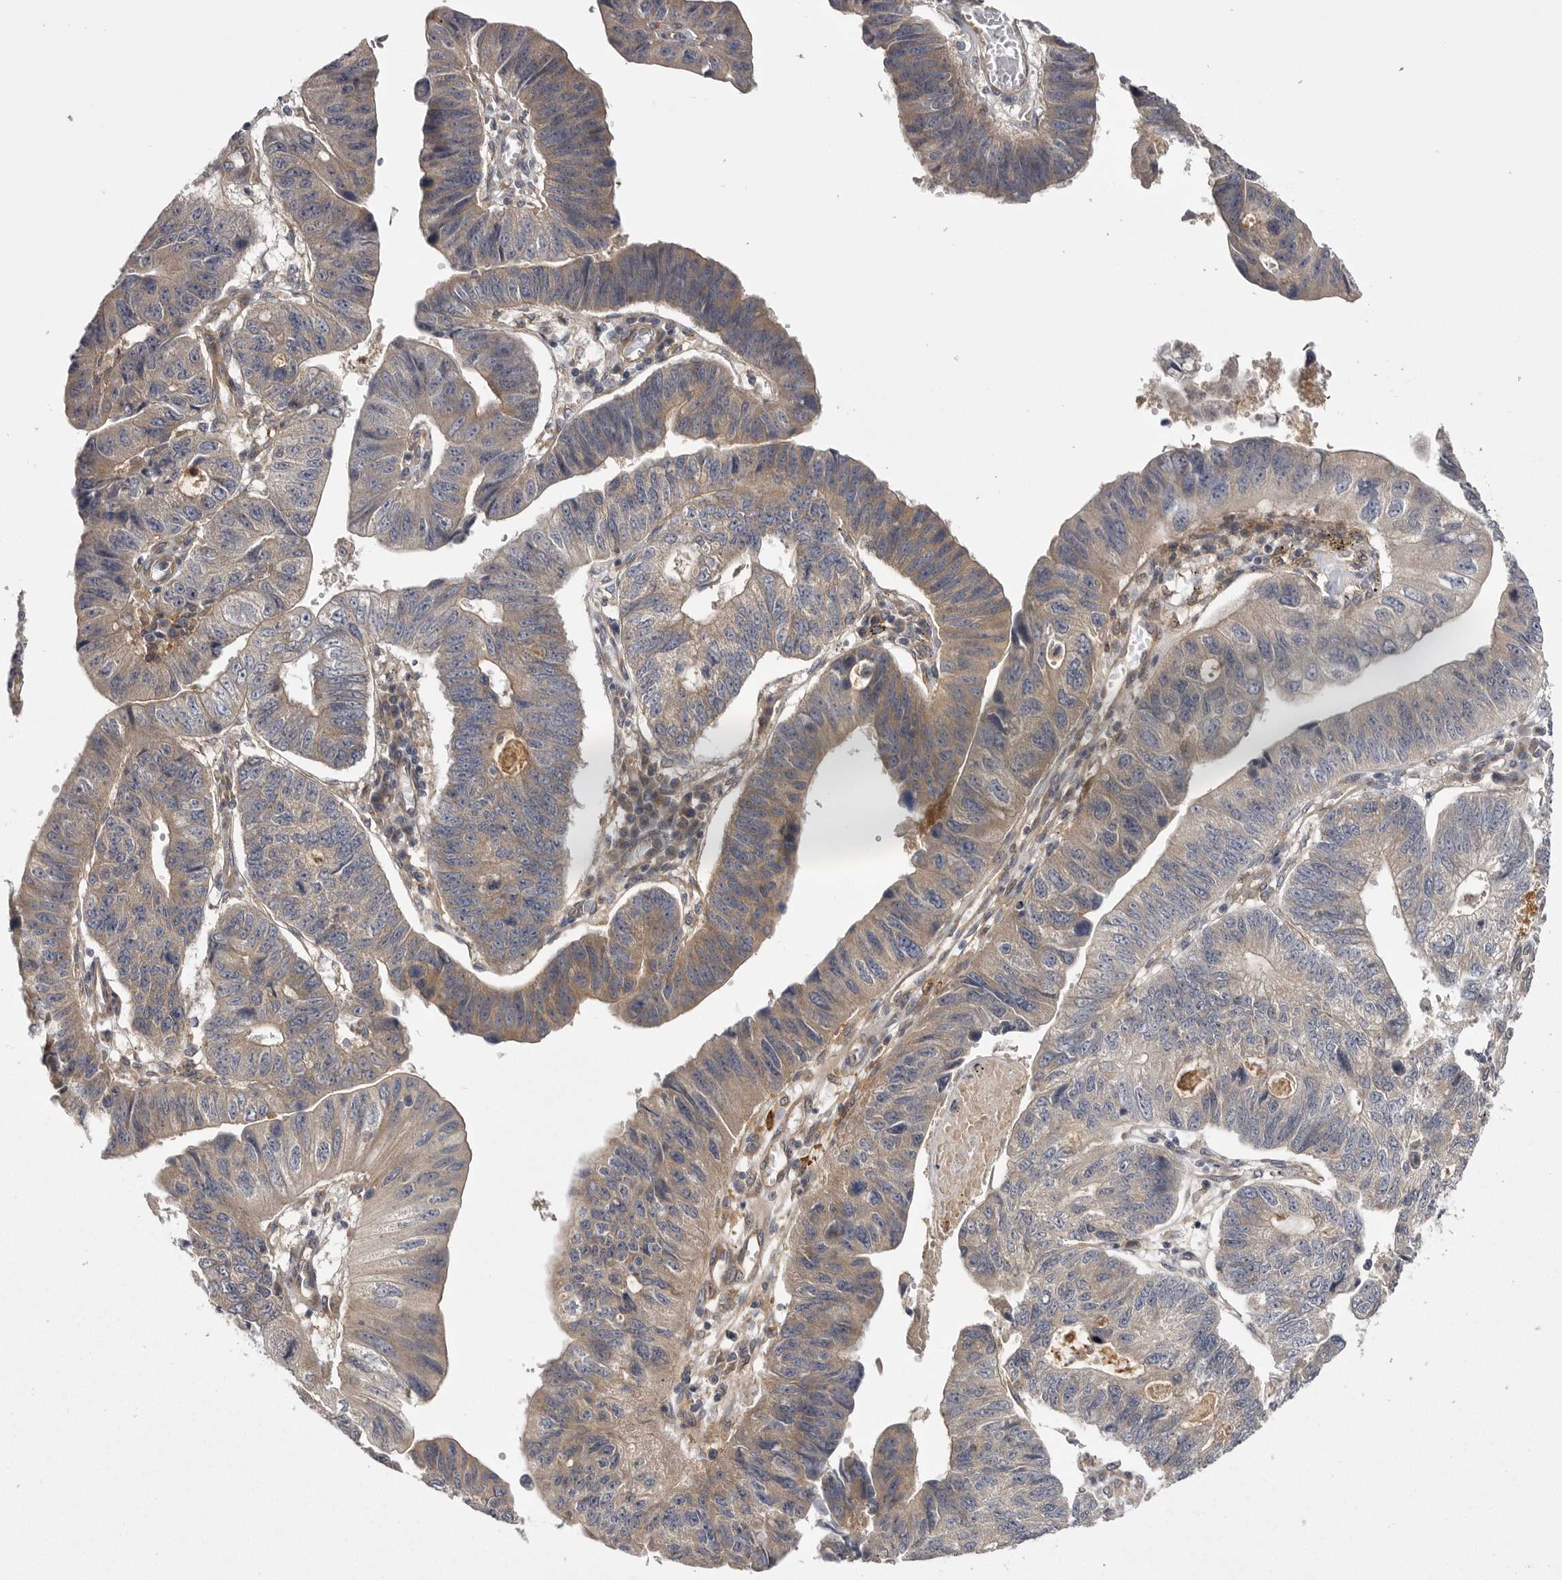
{"staining": {"intensity": "weak", "quantity": "25%-75%", "location": "cytoplasmic/membranous"}, "tissue": "stomach cancer", "cell_type": "Tumor cells", "image_type": "cancer", "snomed": [{"axis": "morphology", "description": "Adenocarcinoma, NOS"}, {"axis": "topography", "description": "Stomach"}], "caption": "The micrograph reveals staining of stomach adenocarcinoma, revealing weak cytoplasmic/membranous protein positivity (brown color) within tumor cells.", "gene": "OSBPL9", "patient": {"sex": "male", "age": 59}}